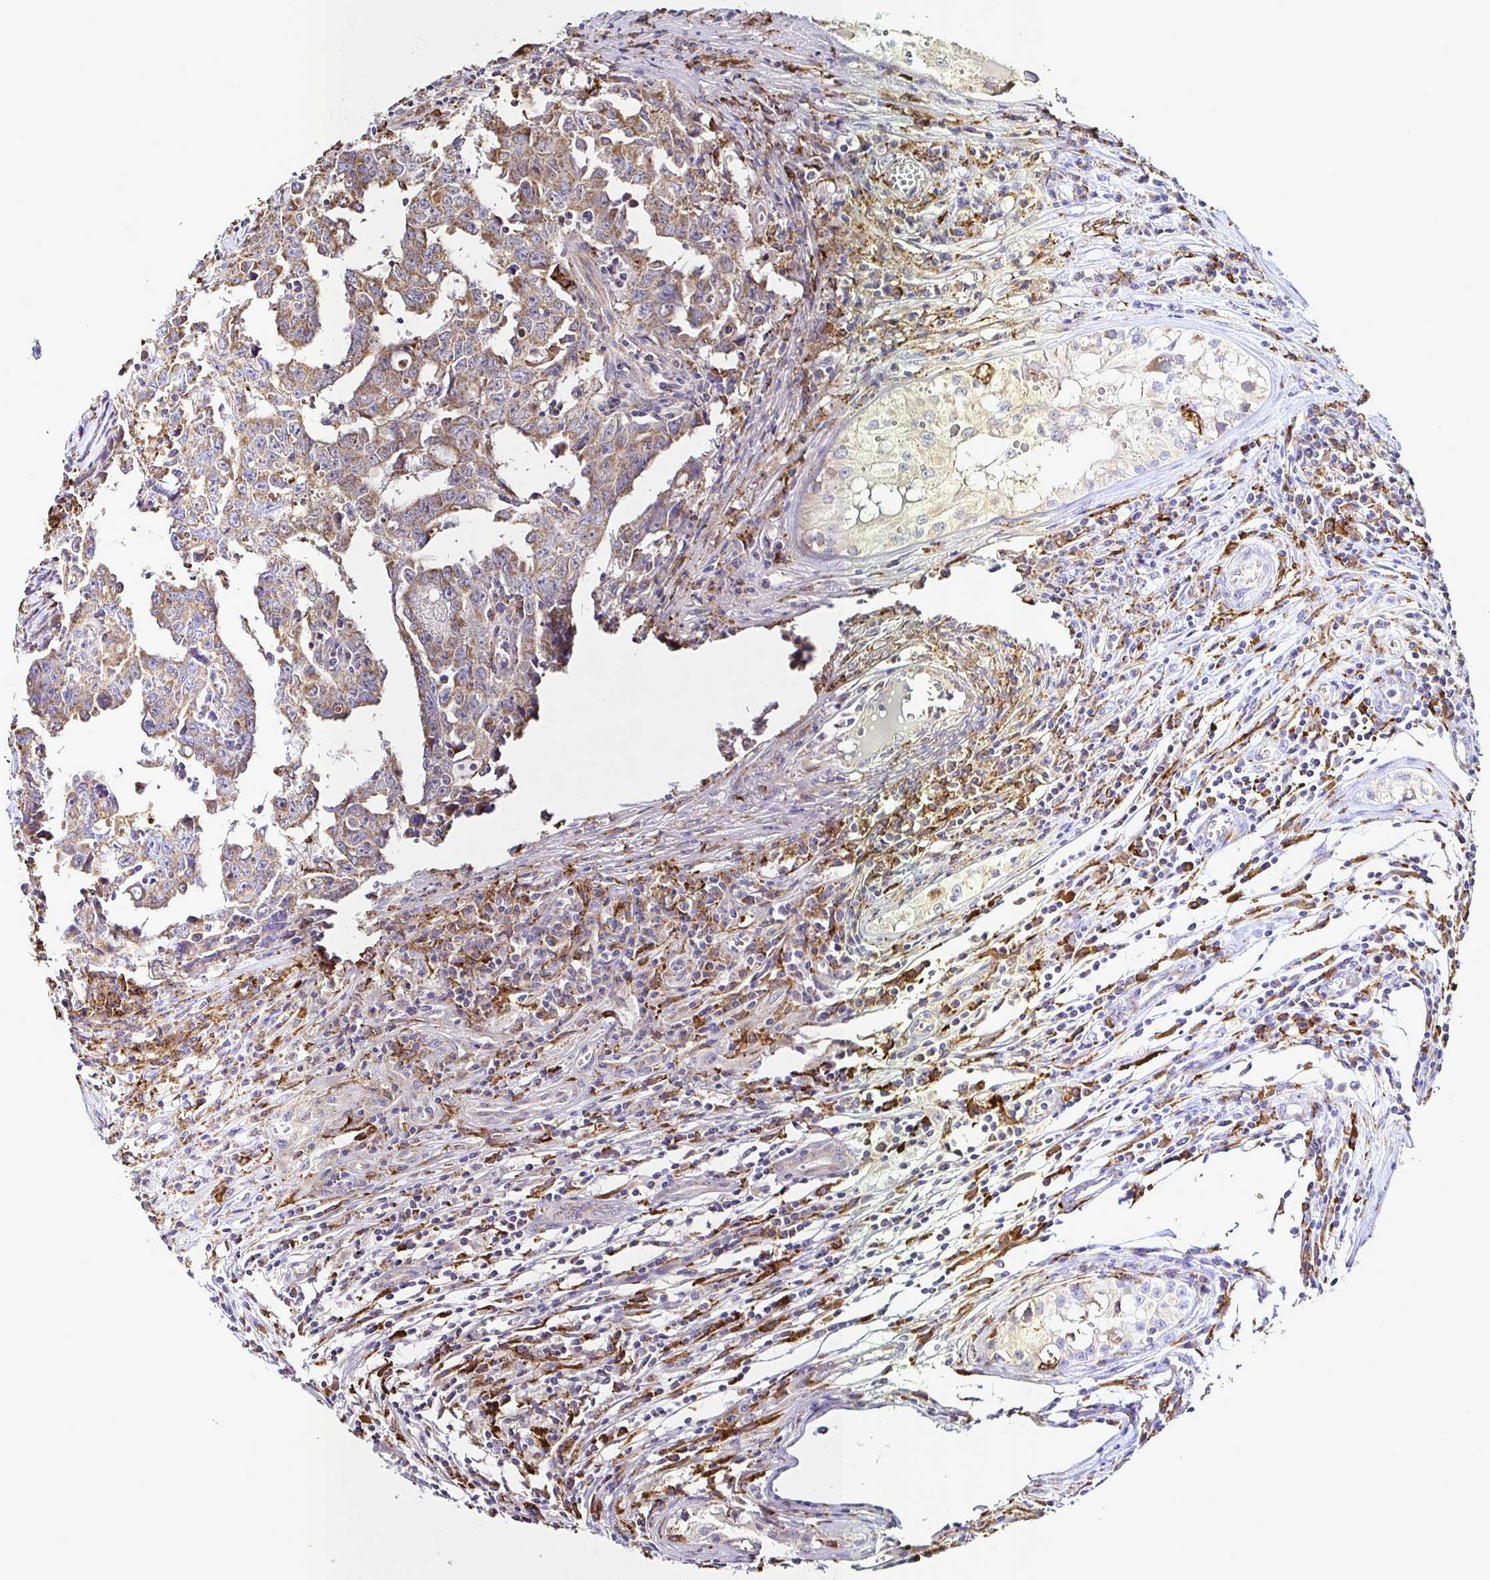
{"staining": {"intensity": "moderate", "quantity": ">75%", "location": "cytoplasmic/membranous"}, "tissue": "testis cancer", "cell_type": "Tumor cells", "image_type": "cancer", "snomed": [{"axis": "morphology", "description": "Carcinoma, Embryonal, NOS"}, {"axis": "topography", "description": "Testis"}], "caption": "The micrograph displays staining of testis embryonal carcinoma, revealing moderate cytoplasmic/membranous protein expression (brown color) within tumor cells.", "gene": "MSR1", "patient": {"sex": "male", "age": 22}}